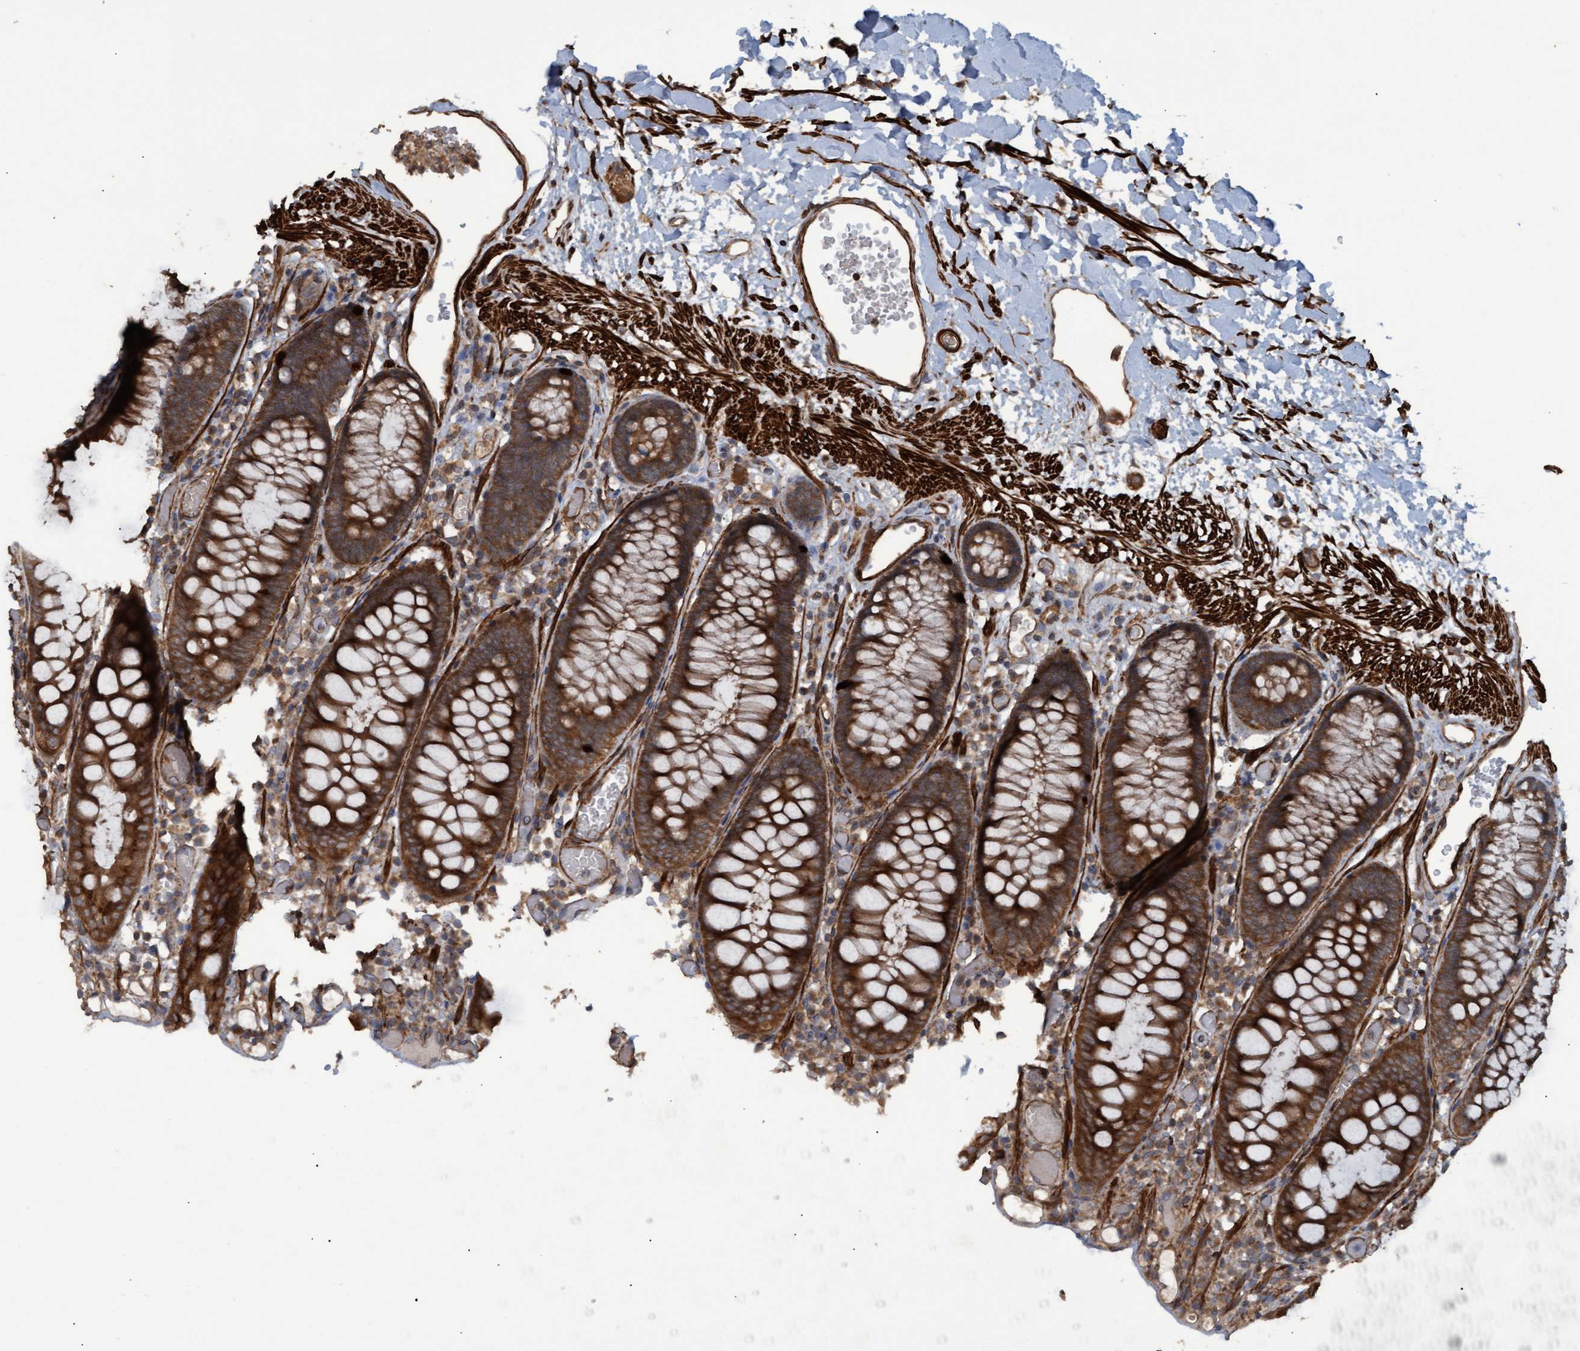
{"staining": {"intensity": "strong", "quantity": ">75%", "location": "cytoplasmic/membranous"}, "tissue": "colon", "cell_type": "Endothelial cells", "image_type": "normal", "snomed": [{"axis": "morphology", "description": "Normal tissue, NOS"}, {"axis": "topography", "description": "Colon"}], "caption": "Protein expression analysis of benign colon demonstrates strong cytoplasmic/membranous positivity in about >75% of endothelial cells.", "gene": "GGT6", "patient": {"sex": "male", "age": 14}}